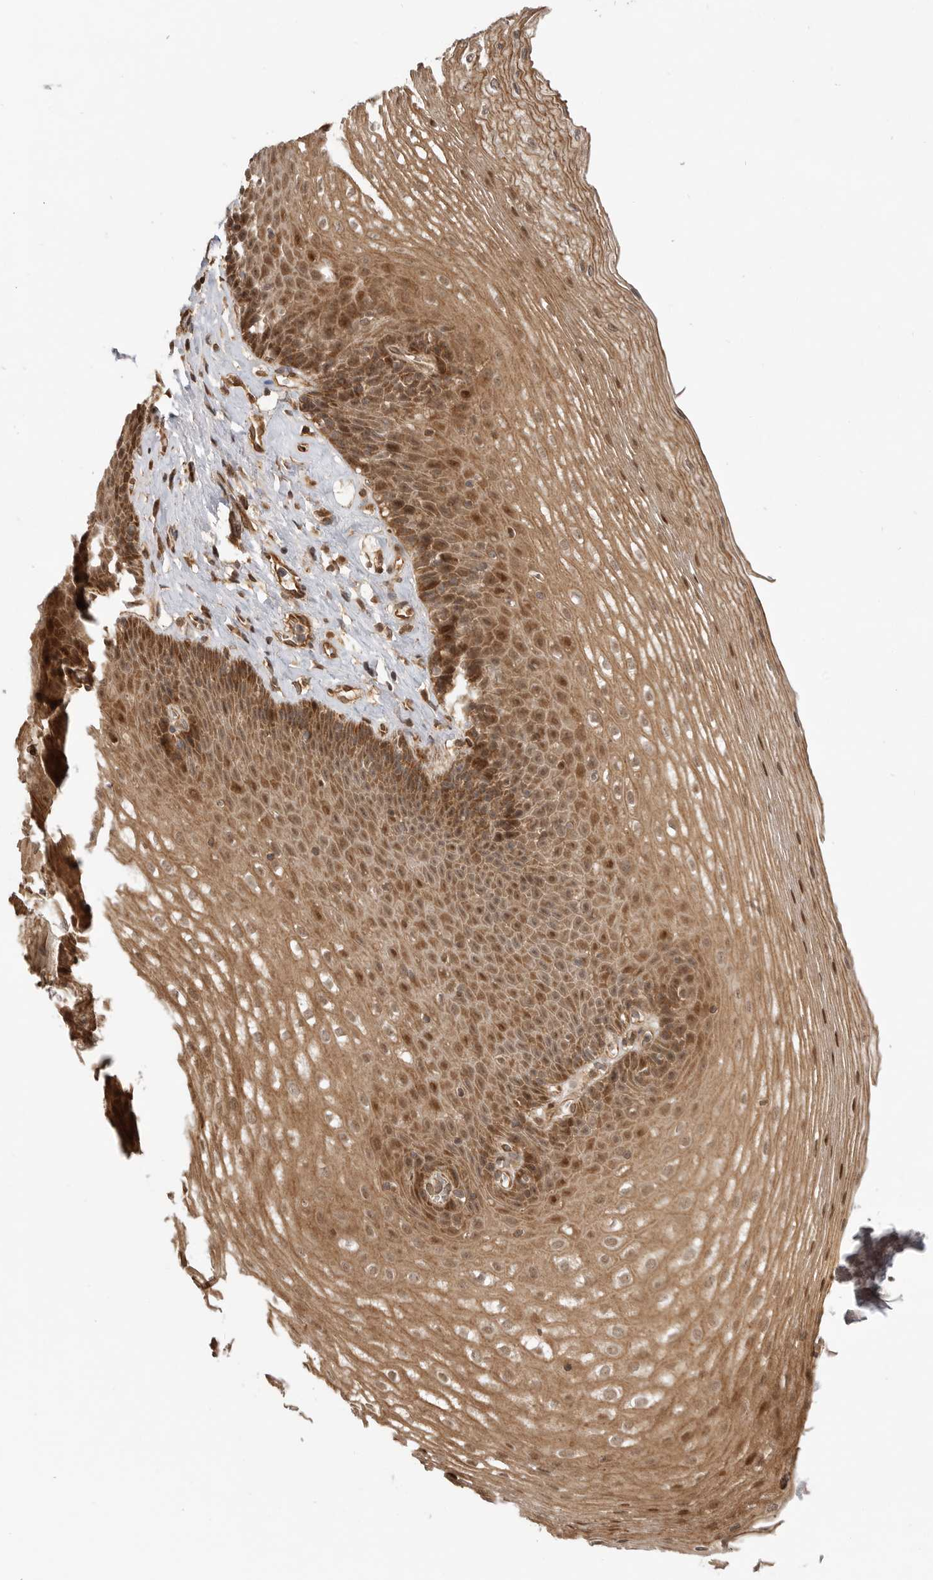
{"staining": {"intensity": "moderate", "quantity": ">75%", "location": "cytoplasmic/membranous,nuclear"}, "tissue": "esophagus", "cell_type": "Squamous epithelial cells", "image_type": "normal", "snomed": [{"axis": "morphology", "description": "Normal tissue, NOS"}, {"axis": "topography", "description": "Esophagus"}], "caption": "Moderate cytoplasmic/membranous,nuclear expression is seen in approximately >75% of squamous epithelial cells in unremarkable esophagus. The protein of interest is shown in brown color, while the nuclei are stained blue.", "gene": "ADPRS", "patient": {"sex": "female", "age": 66}}